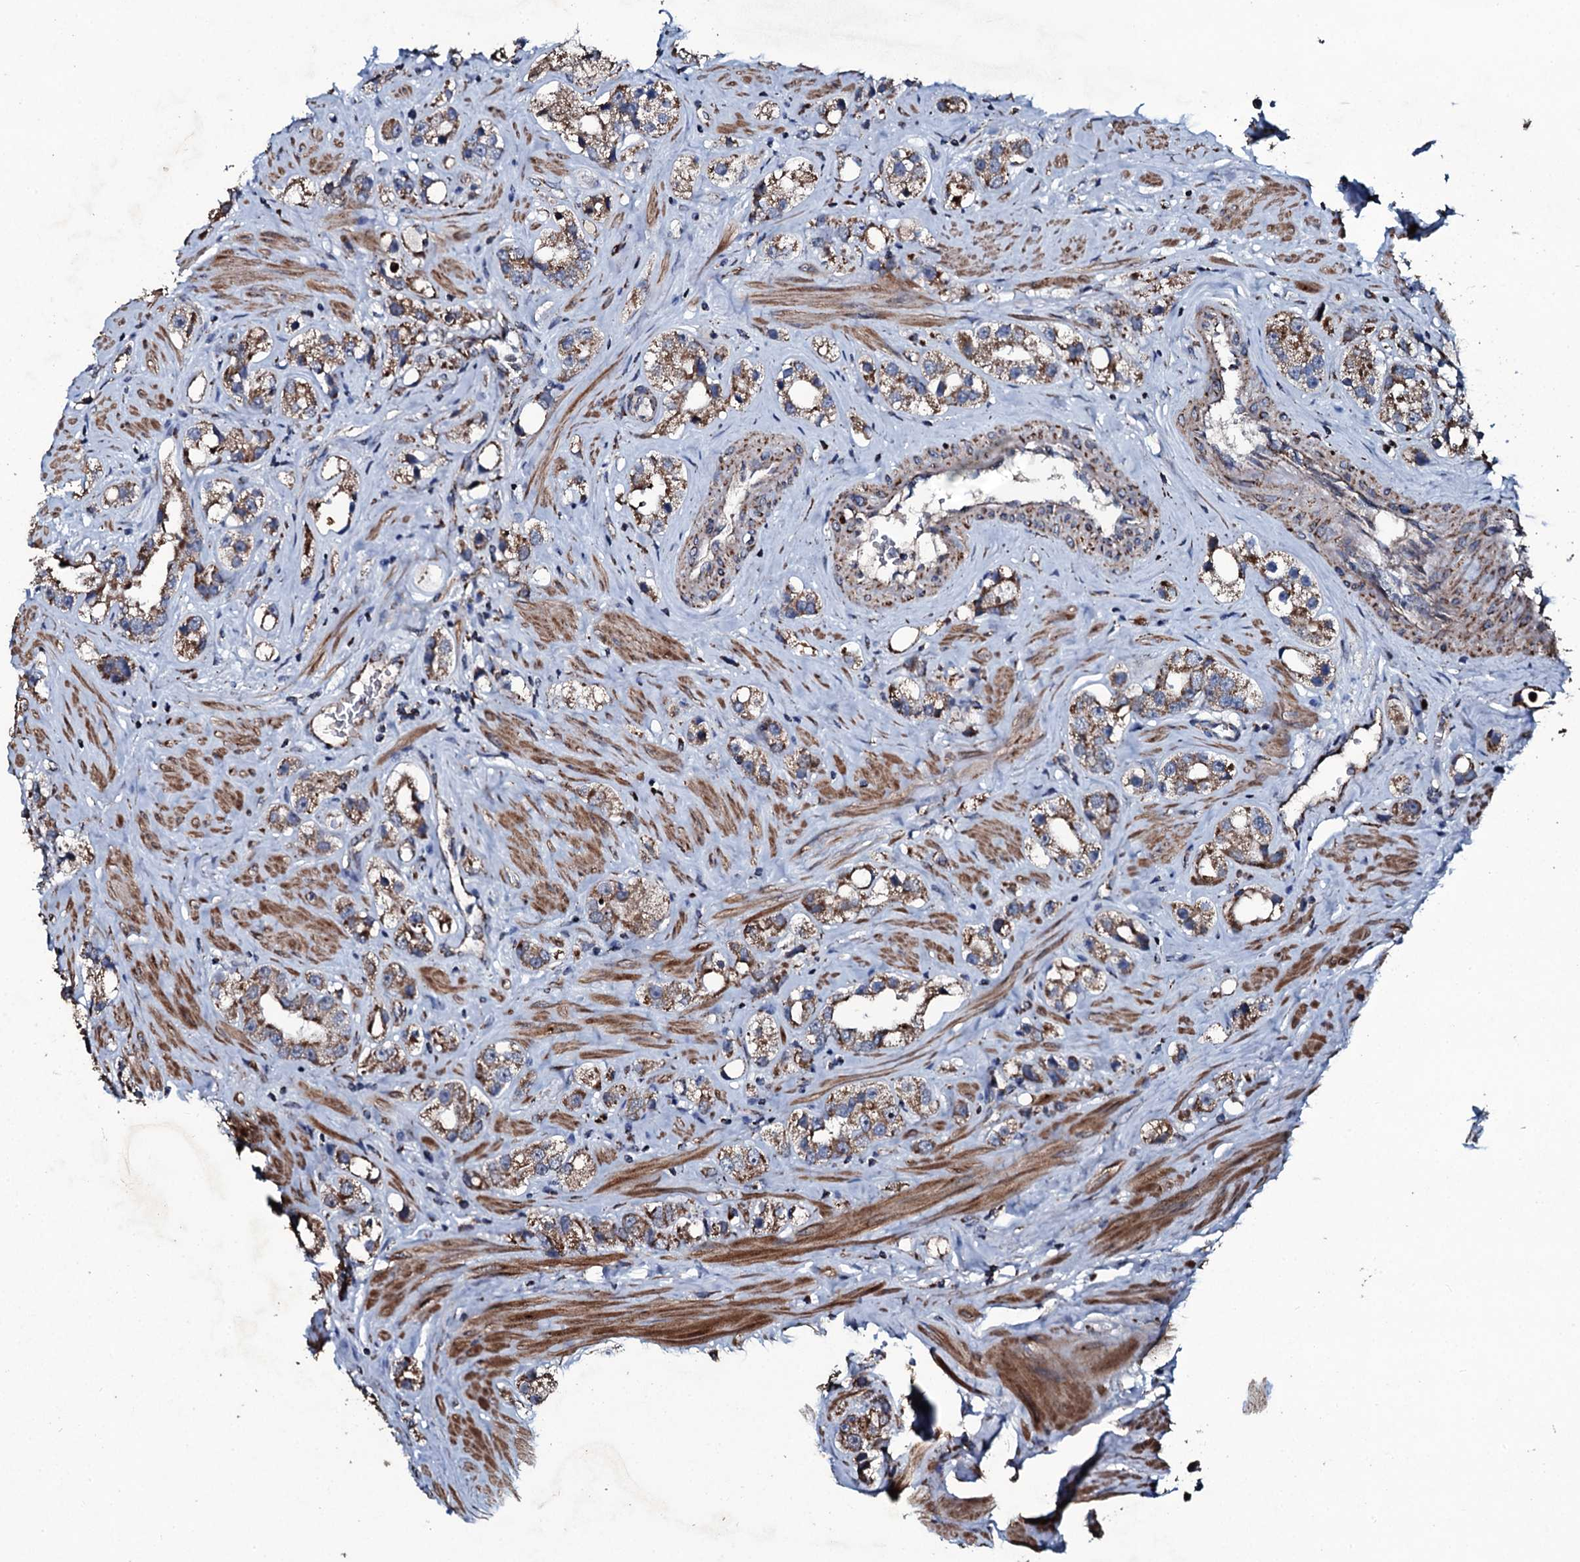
{"staining": {"intensity": "moderate", "quantity": ">75%", "location": "cytoplasmic/membranous"}, "tissue": "prostate cancer", "cell_type": "Tumor cells", "image_type": "cancer", "snomed": [{"axis": "morphology", "description": "Adenocarcinoma, NOS"}, {"axis": "topography", "description": "Prostate"}], "caption": "Prostate adenocarcinoma tissue reveals moderate cytoplasmic/membranous staining in about >75% of tumor cells (IHC, brightfield microscopy, high magnification).", "gene": "DYNC2I2", "patient": {"sex": "male", "age": 79}}